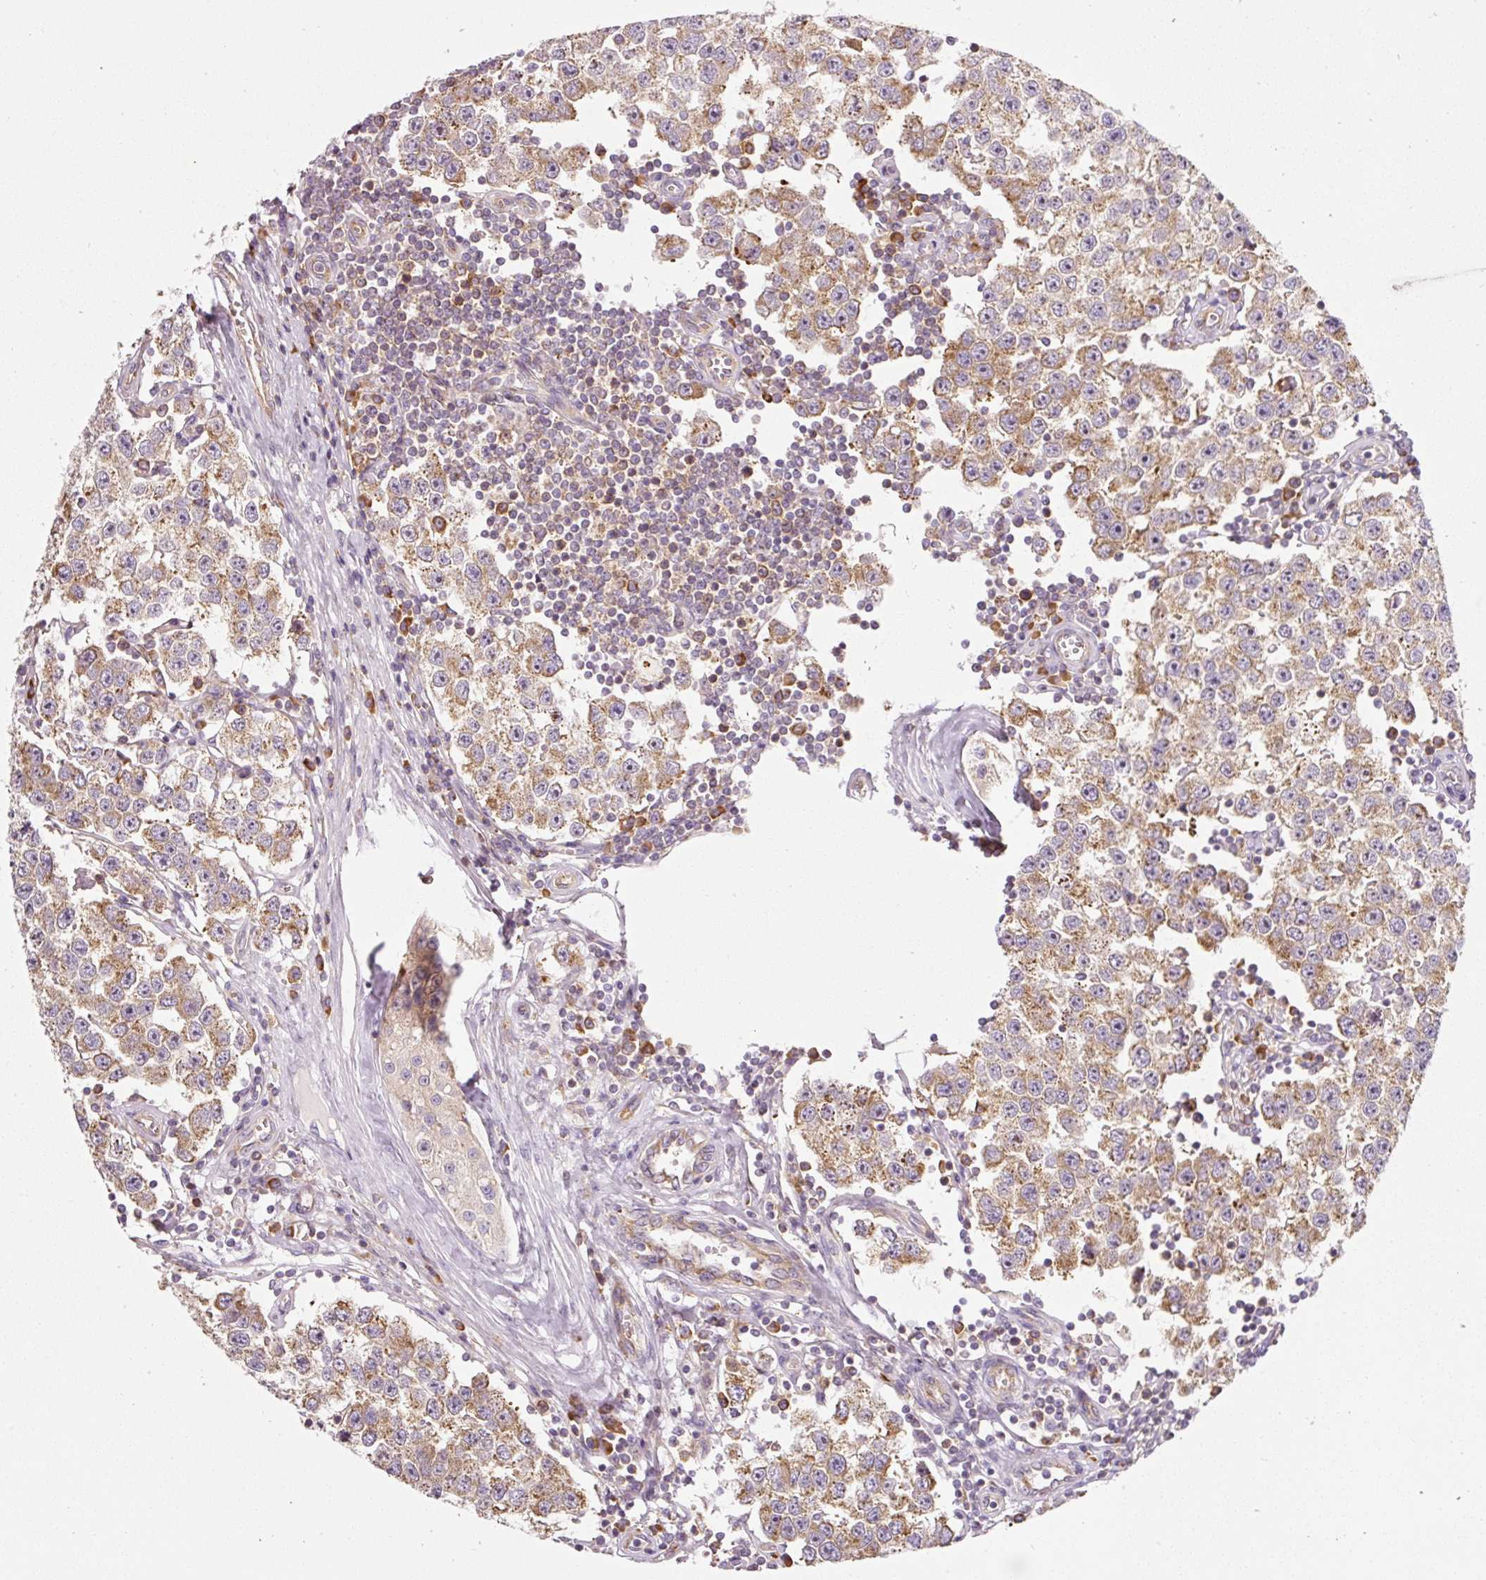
{"staining": {"intensity": "moderate", "quantity": ">75%", "location": "cytoplasmic/membranous"}, "tissue": "testis cancer", "cell_type": "Tumor cells", "image_type": "cancer", "snomed": [{"axis": "morphology", "description": "Seminoma, NOS"}, {"axis": "topography", "description": "Testis"}], "caption": "The image demonstrates immunohistochemical staining of testis cancer. There is moderate cytoplasmic/membranous staining is present in about >75% of tumor cells.", "gene": "RPL10A", "patient": {"sex": "male", "age": 34}}